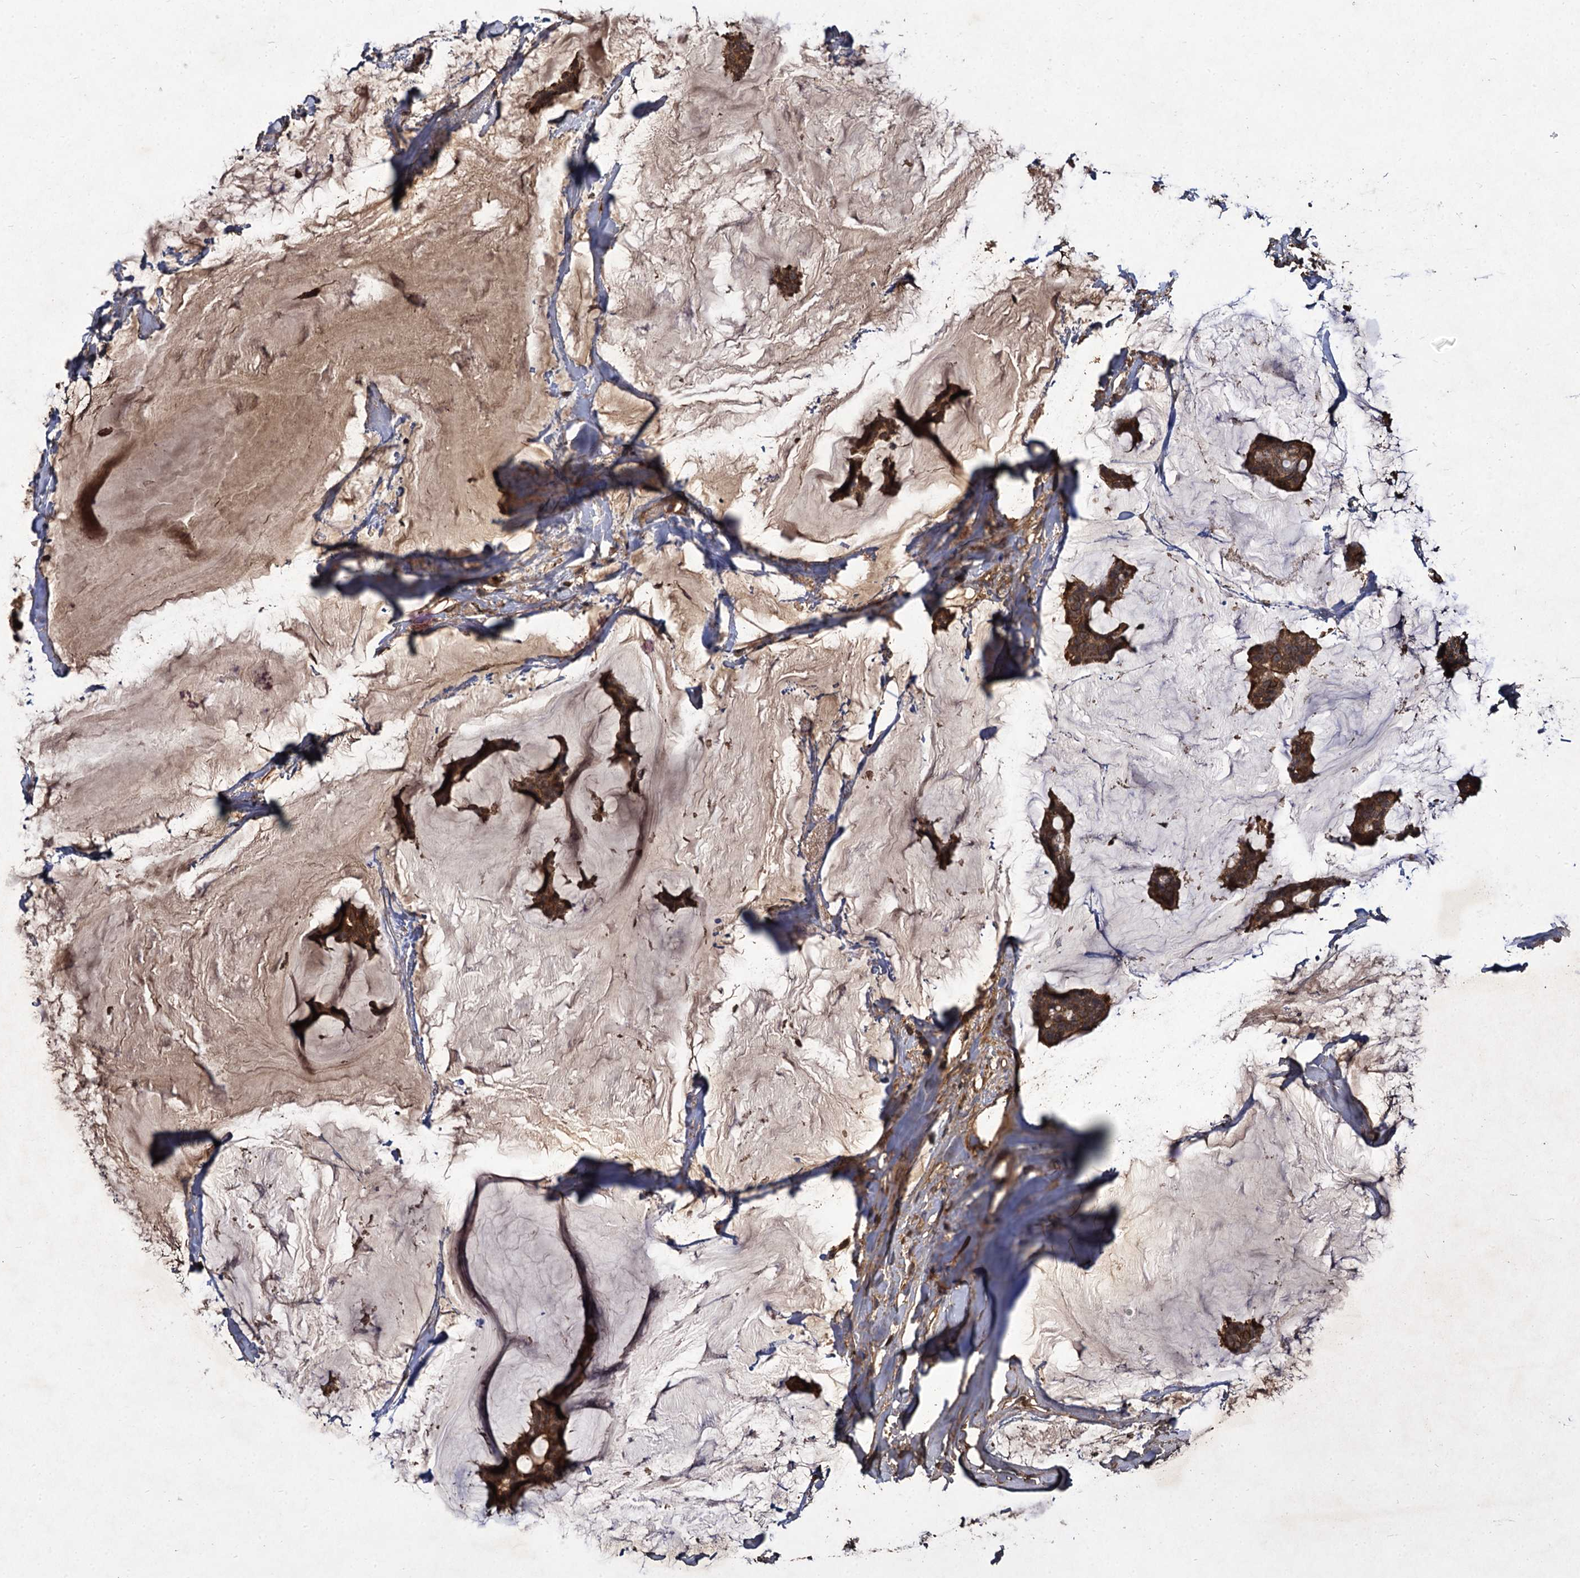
{"staining": {"intensity": "strong", "quantity": ">75%", "location": "cytoplasmic/membranous"}, "tissue": "breast cancer", "cell_type": "Tumor cells", "image_type": "cancer", "snomed": [{"axis": "morphology", "description": "Duct carcinoma"}, {"axis": "topography", "description": "Breast"}], "caption": "DAB immunohistochemical staining of human infiltrating ductal carcinoma (breast) demonstrates strong cytoplasmic/membranous protein expression in about >75% of tumor cells.", "gene": "GCLC", "patient": {"sex": "female", "age": 93}}